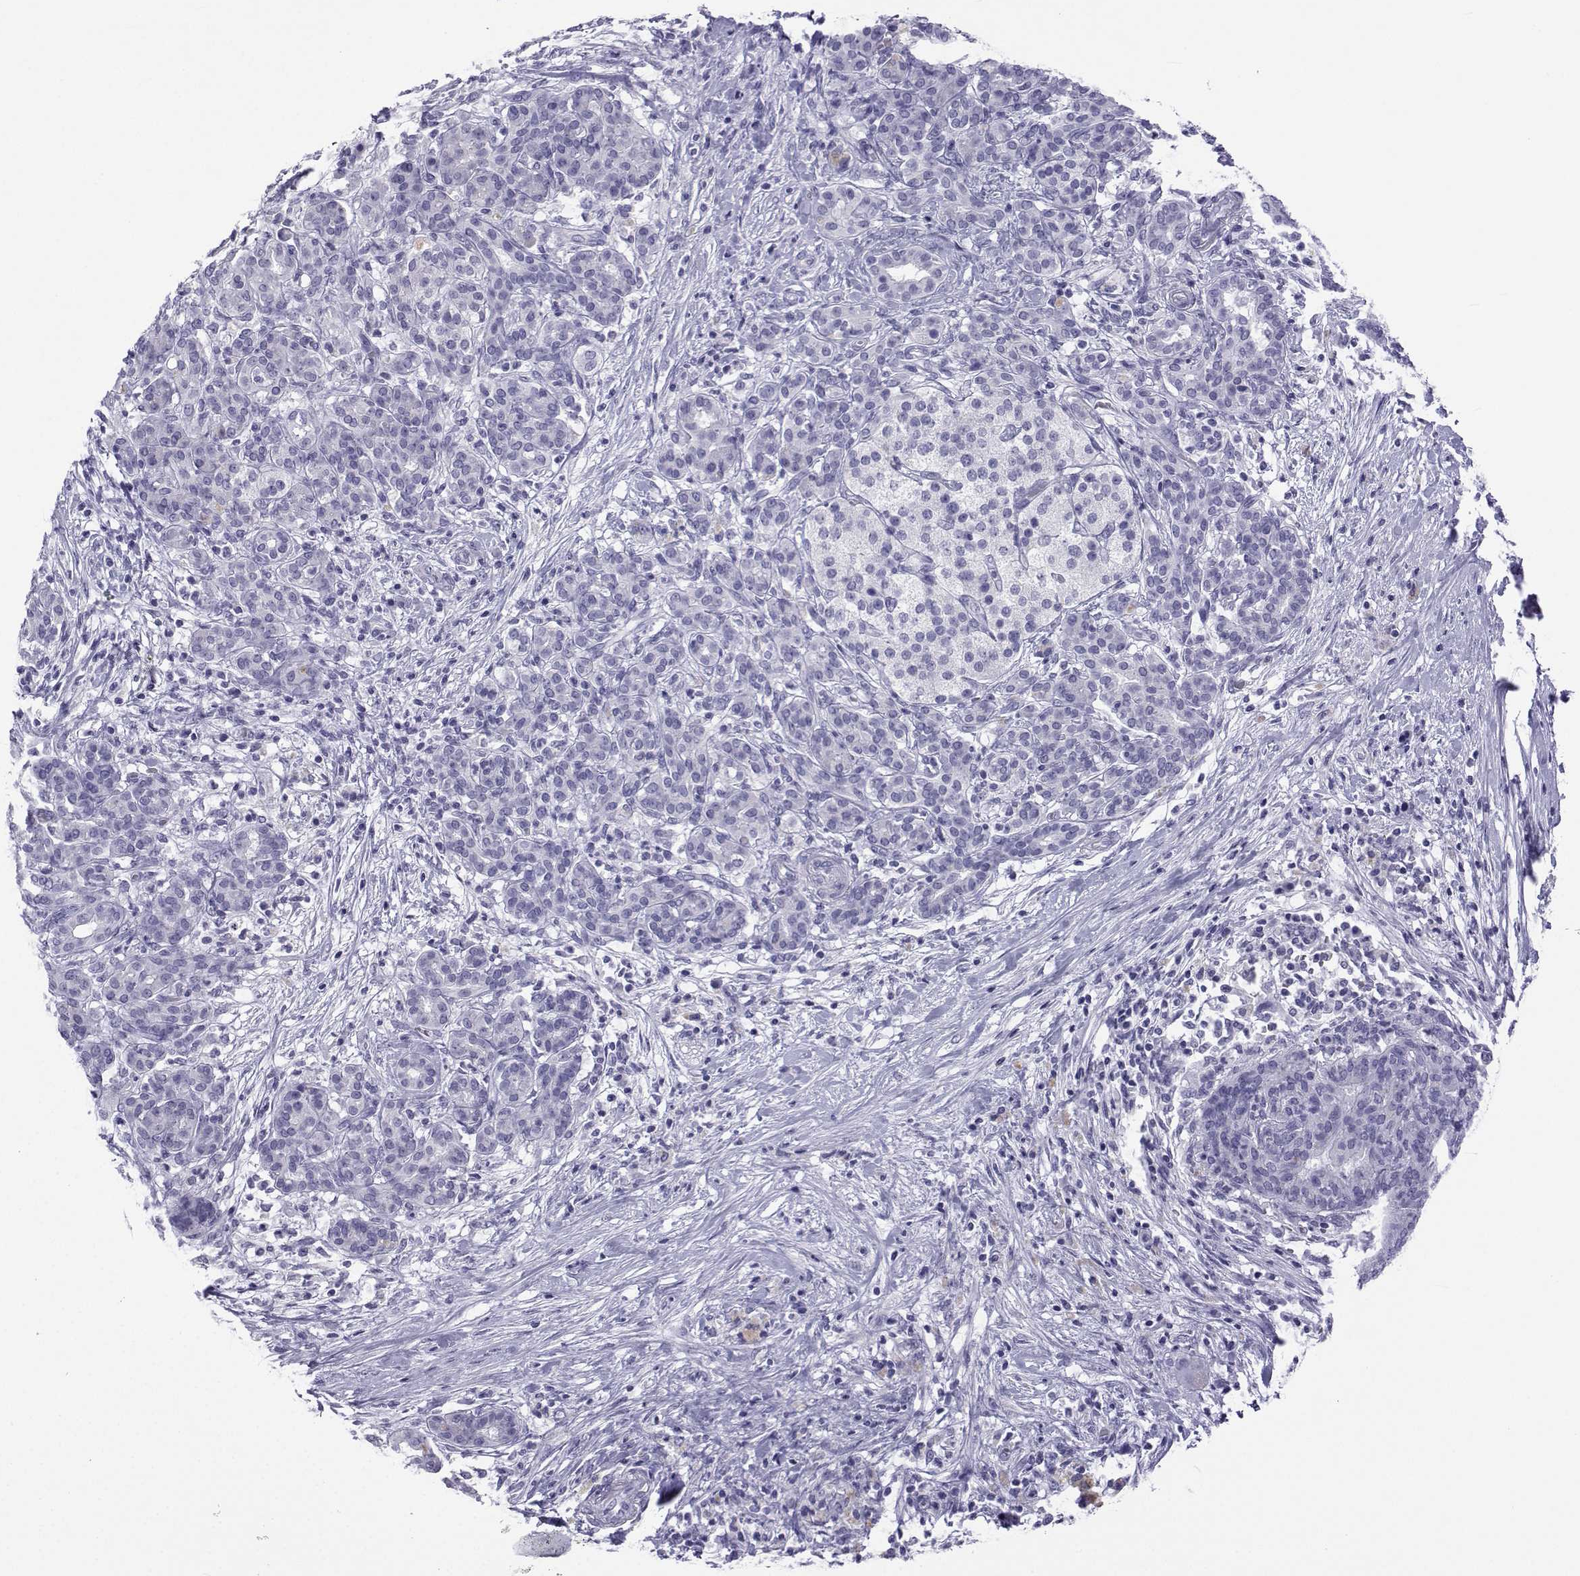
{"staining": {"intensity": "negative", "quantity": "none", "location": "none"}, "tissue": "pancreatic cancer", "cell_type": "Tumor cells", "image_type": "cancer", "snomed": [{"axis": "morphology", "description": "Adenocarcinoma, NOS"}, {"axis": "topography", "description": "Pancreas"}], "caption": "Tumor cells are negative for protein expression in human pancreatic cancer. (Immunohistochemistry (ihc), brightfield microscopy, high magnification).", "gene": "ACTL7A", "patient": {"sex": "male", "age": 44}}